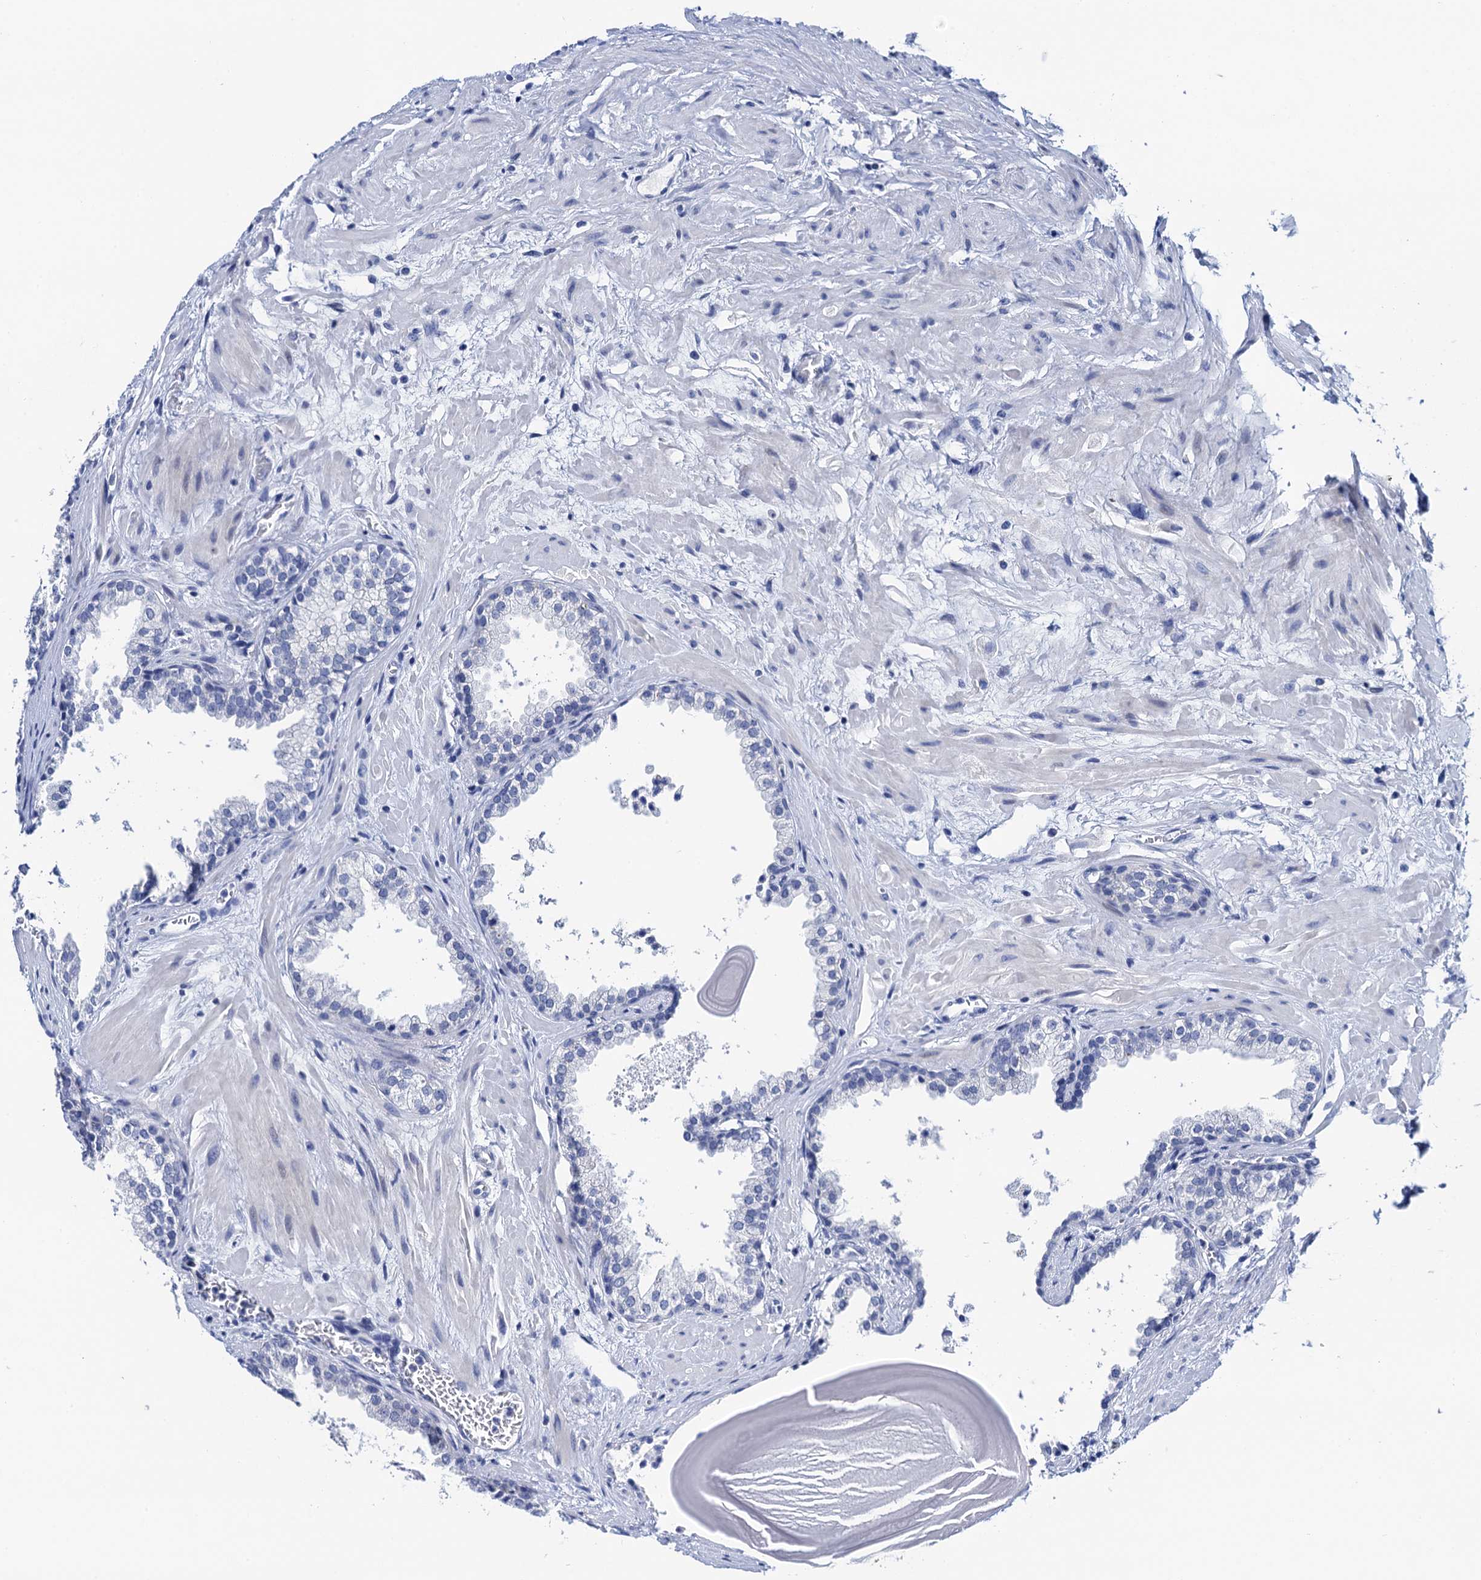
{"staining": {"intensity": "negative", "quantity": "none", "location": "none"}, "tissue": "prostate", "cell_type": "Glandular cells", "image_type": "normal", "snomed": [{"axis": "morphology", "description": "Normal tissue, NOS"}, {"axis": "topography", "description": "Prostate"}], "caption": "DAB (3,3'-diaminobenzidine) immunohistochemical staining of benign human prostate reveals no significant positivity in glandular cells. (Brightfield microscopy of DAB (3,3'-diaminobenzidine) immunohistochemistry at high magnification).", "gene": "LYPD3", "patient": {"sex": "male", "age": 48}}